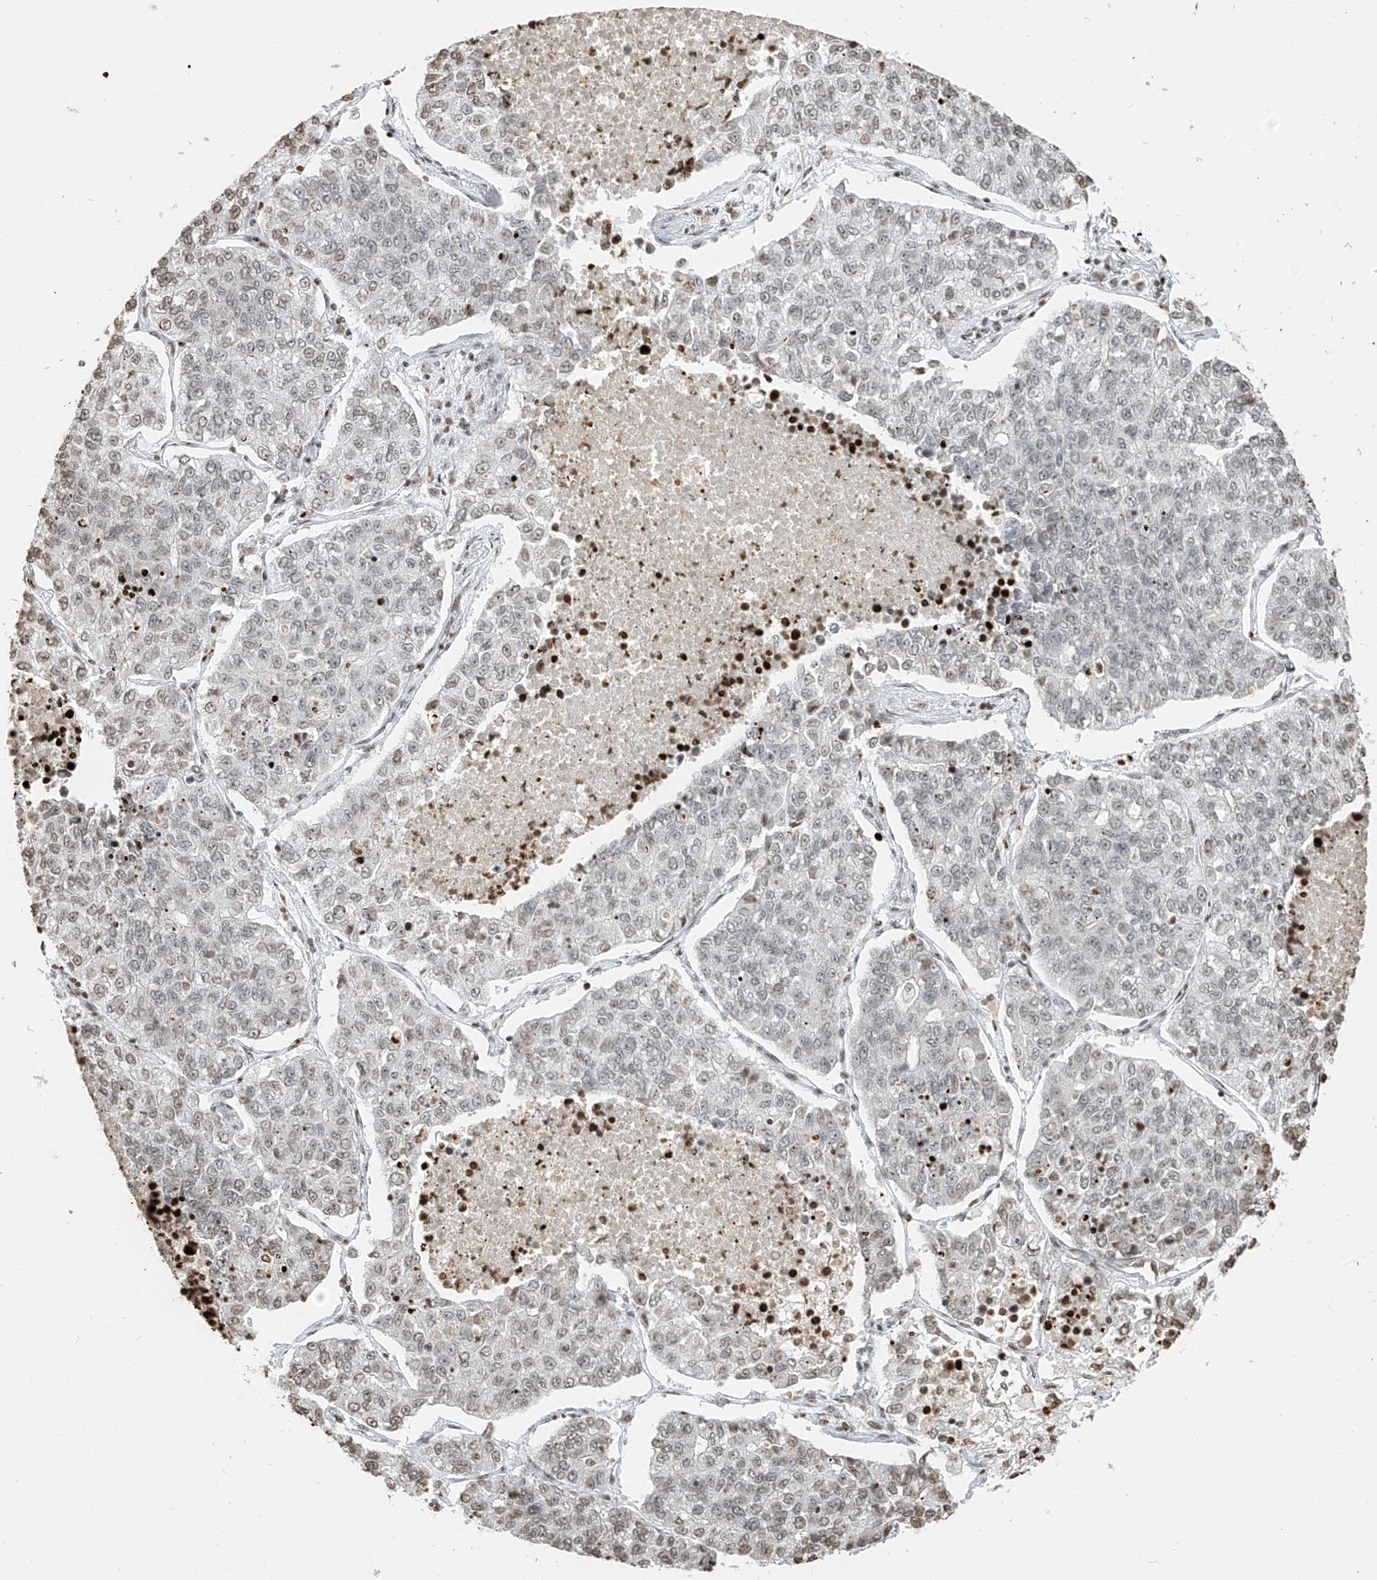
{"staining": {"intensity": "weak", "quantity": "<25%", "location": "nuclear"}, "tissue": "lung cancer", "cell_type": "Tumor cells", "image_type": "cancer", "snomed": [{"axis": "morphology", "description": "Adenocarcinoma, NOS"}, {"axis": "topography", "description": "Lung"}], "caption": "A high-resolution histopathology image shows immunohistochemistry (IHC) staining of lung cancer (adenocarcinoma), which reveals no significant staining in tumor cells.", "gene": "C17orf58", "patient": {"sex": "male", "age": 49}}